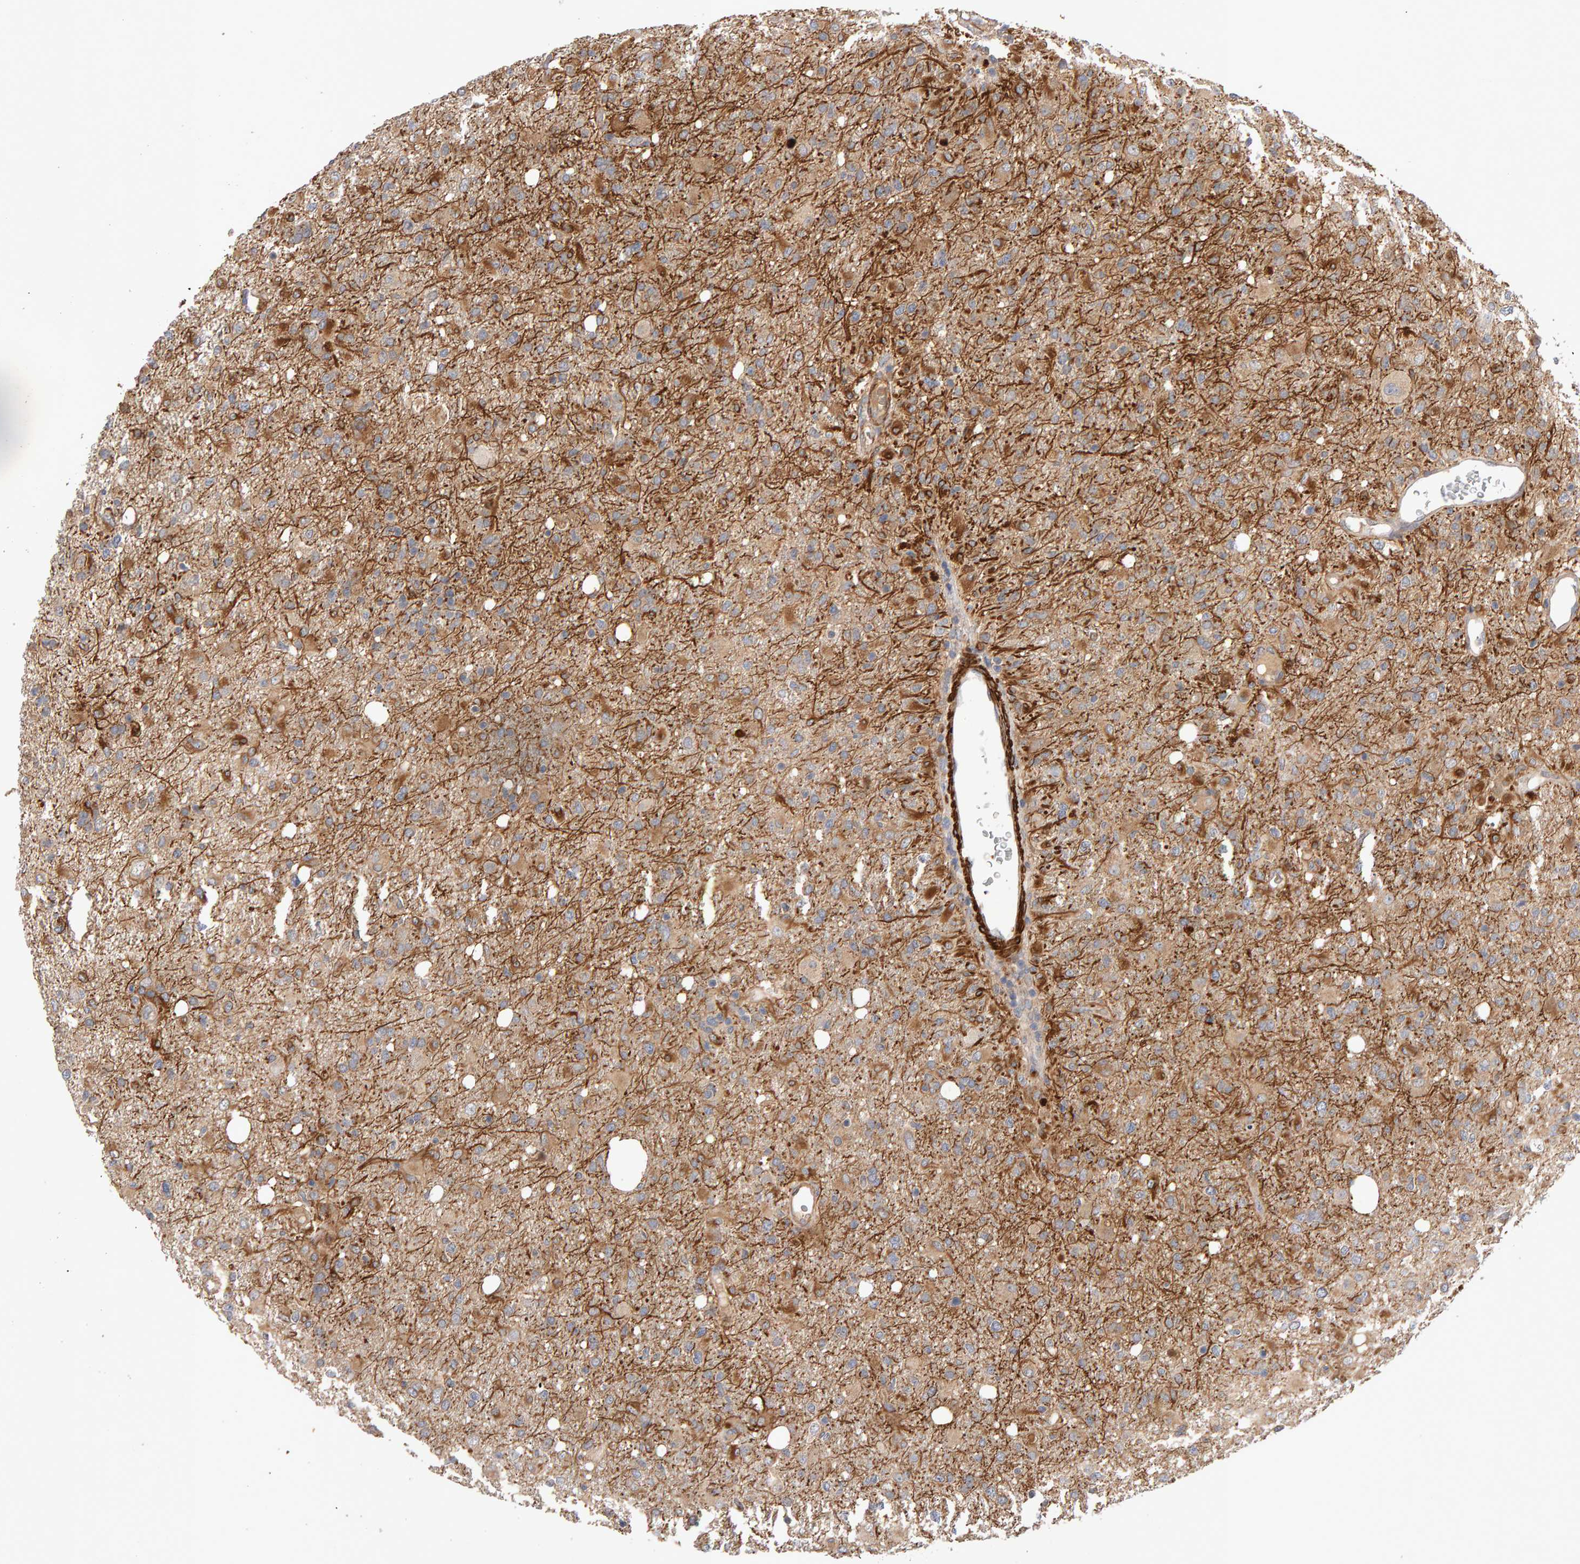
{"staining": {"intensity": "weak", "quantity": ">75%", "location": "cytoplasmic/membranous"}, "tissue": "glioma", "cell_type": "Tumor cells", "image_type": "cancer", "snomed": [{"axis": "morphology", "description": "Glioma, malignant, High grade"}, {"axis": "topography", "description": "Brain"}], "caption": "Protein analysis of glioma tissue exhibits weak cytoplasmic/membranous staining in about >75% of tumor cells.", "gene": "RNF19A", "patient": {"sex": "female", "age": 57}}